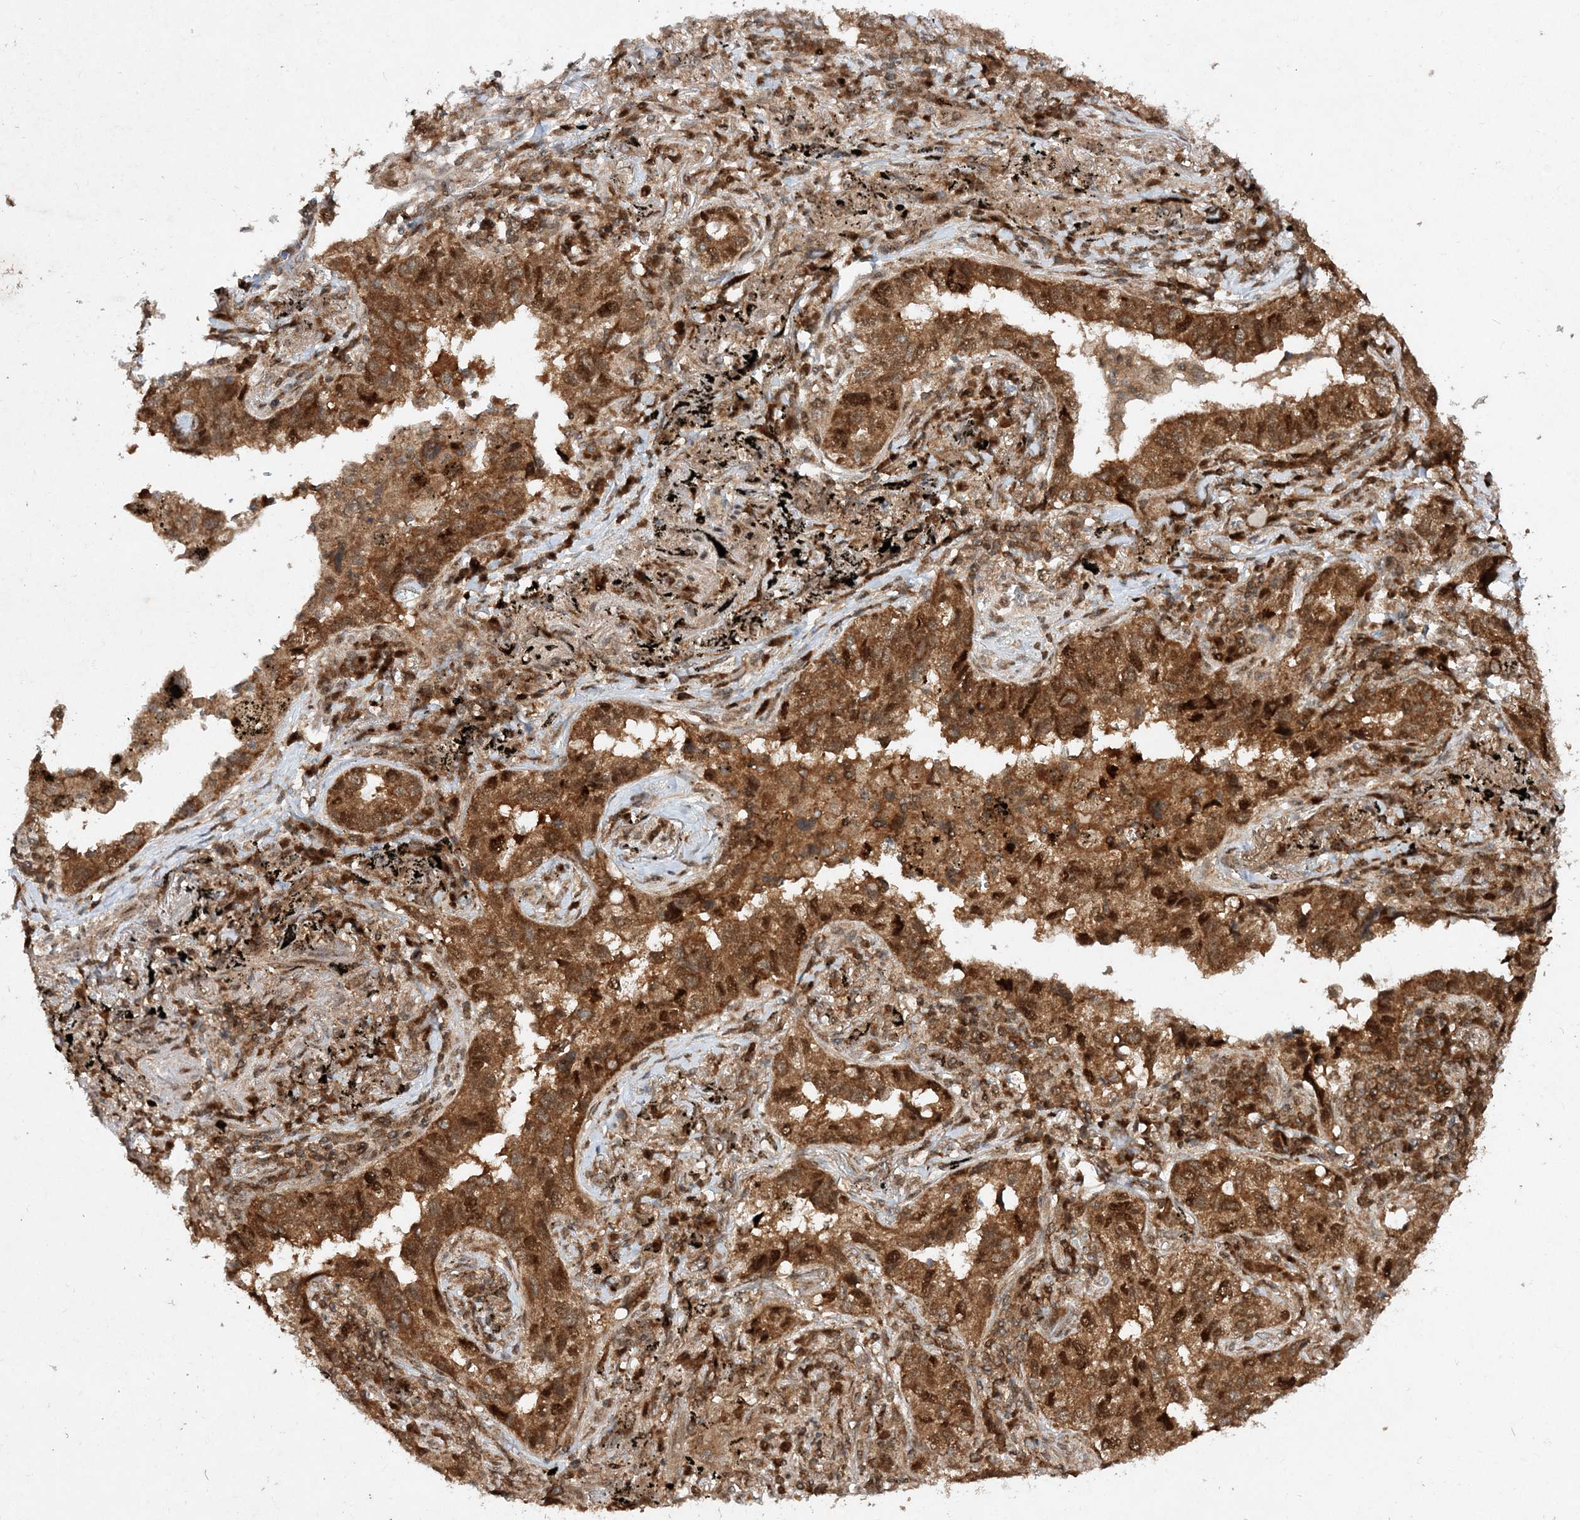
{"staining": {"intensity": "moderate", "quantity": ">75%", "location": "cytoplasmic/membranous,nuclear"}, "tissue": "lung cancer", "cell_type": "Tumor cells", "image_type": "cancer", "snomed": [{"axis": "morphology", "description": "Adenocarcinoma, NOS"}, {"axis": "topography", "description": "Lung"}], "caption": "A medium amount of moderate cytoplasmic/membranous and nuclear staining is identified in approximately >75% of tumor cells in lung cancer tissue. (DAB IHC with brightfield microscopy, high magnification).", "gene": "NIF3L1", "patient": {"sex": "male", "age": 65}}